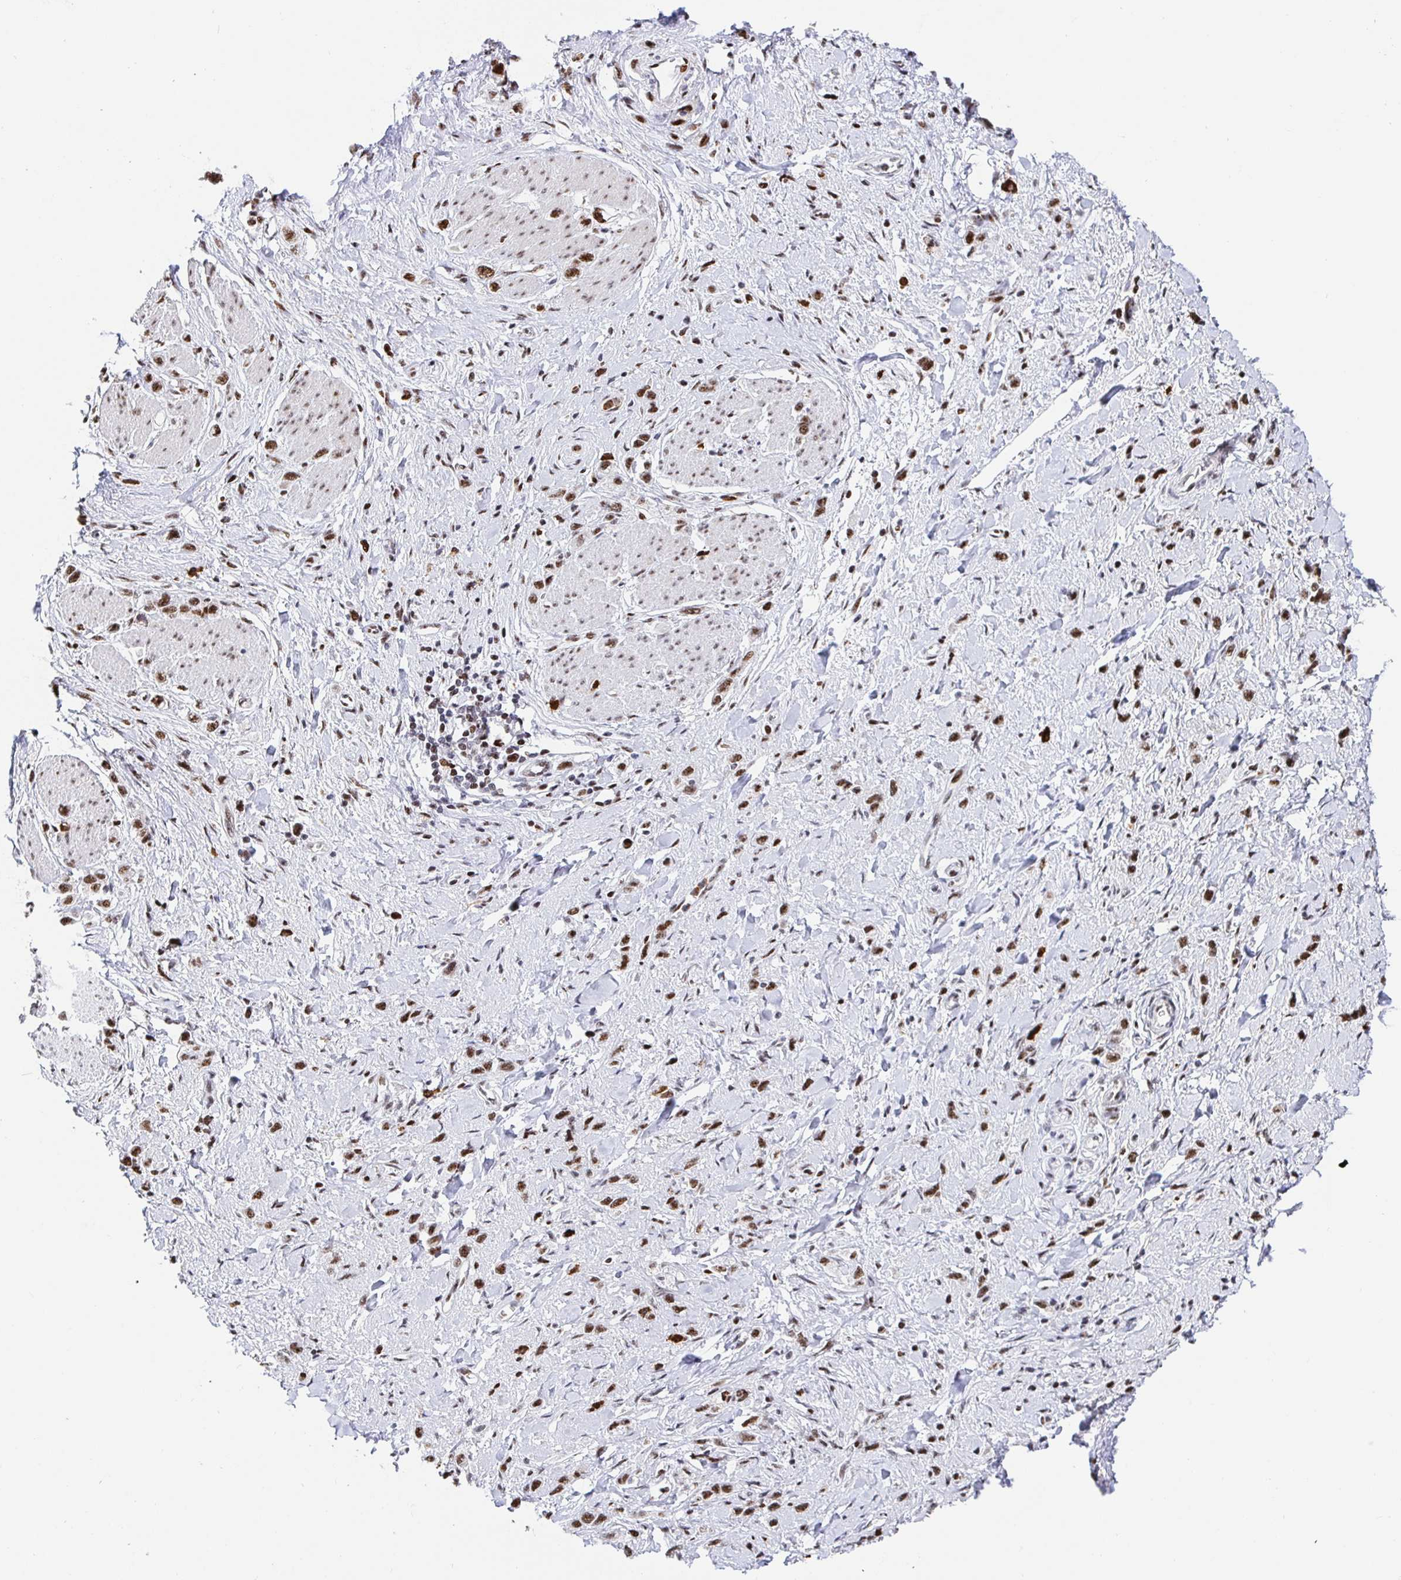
{"staining": {"intensity": "moderate", "quantity": ">75%", "location": "nuclear"}, "tissue": "stomach cancer", "cell_type": "Tumor cells", "image_type": "cancer", "snomed": [{"axis": "morphology", "description": "Adenocarcinoma, NOS"}, {"axis": "topography", "description": "Stomach"}], "caption": "Adenocarcinoma (stomach) tissue displays moderate nuclear staining in approximately >75% of tumor cells", "gene": "SETD5", "patient": {"sex": "female", "age": 65}}